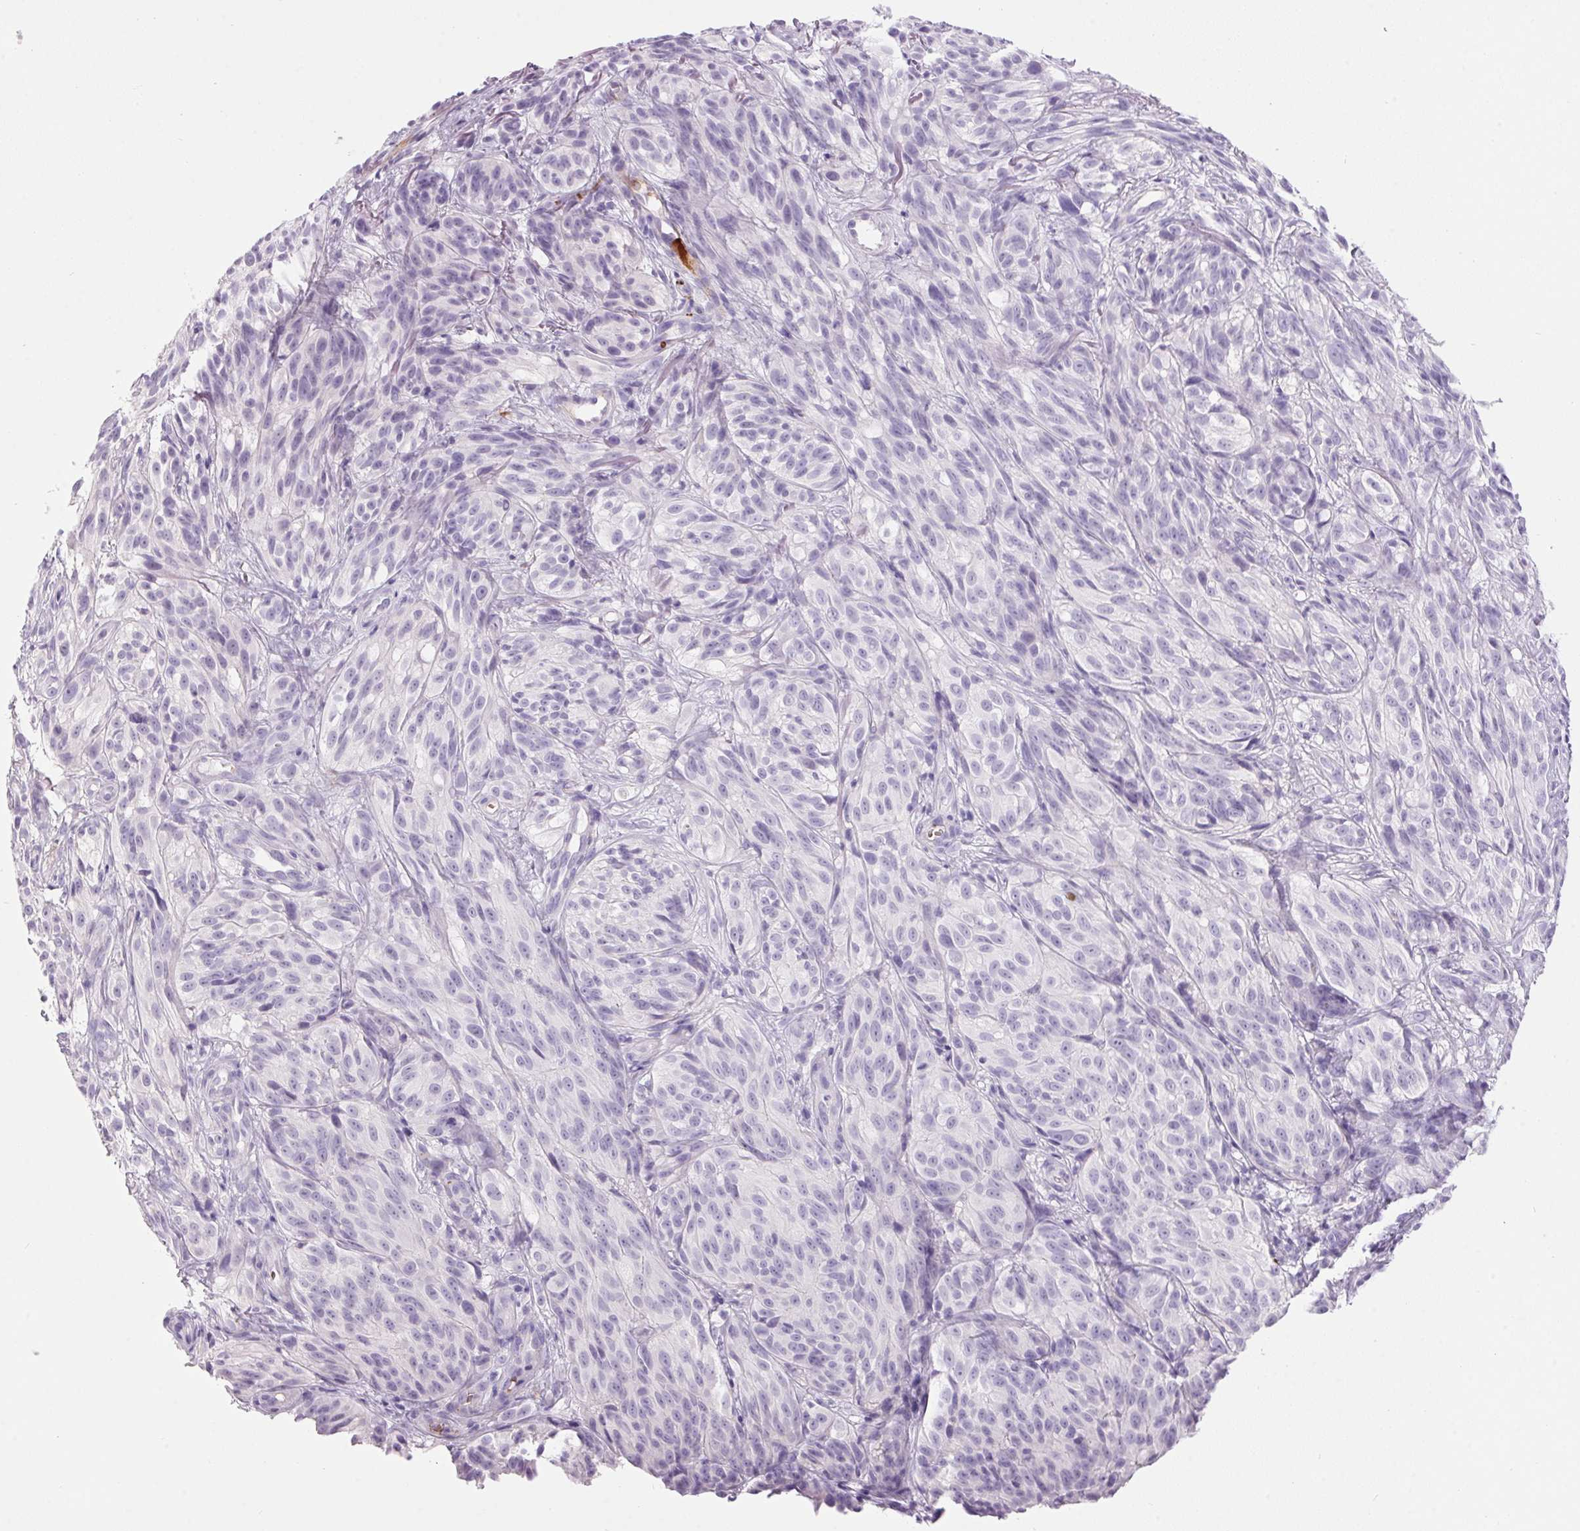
{"staining": {"intensity": "negative", "quantity": "none", "location": "none"}, "tissue": "melanoma", "cell_type": "Tumor cells", "image_type": "cancer", "snomed": [{"axis": "morphology", "description": "Malignant melanoma, NOS"}, {"axis": "topography", "description": "Skin"}], "caption": "This image is of melanoma stained with immunohistochemistry (IHC) to label a protein in brown with the nuclei are counter-stained blue. There is no staining in tumor cells. Nuclei are stained in blue.", "gene": "HBQ1", "patient": {"sex": "female", "age": 85}}